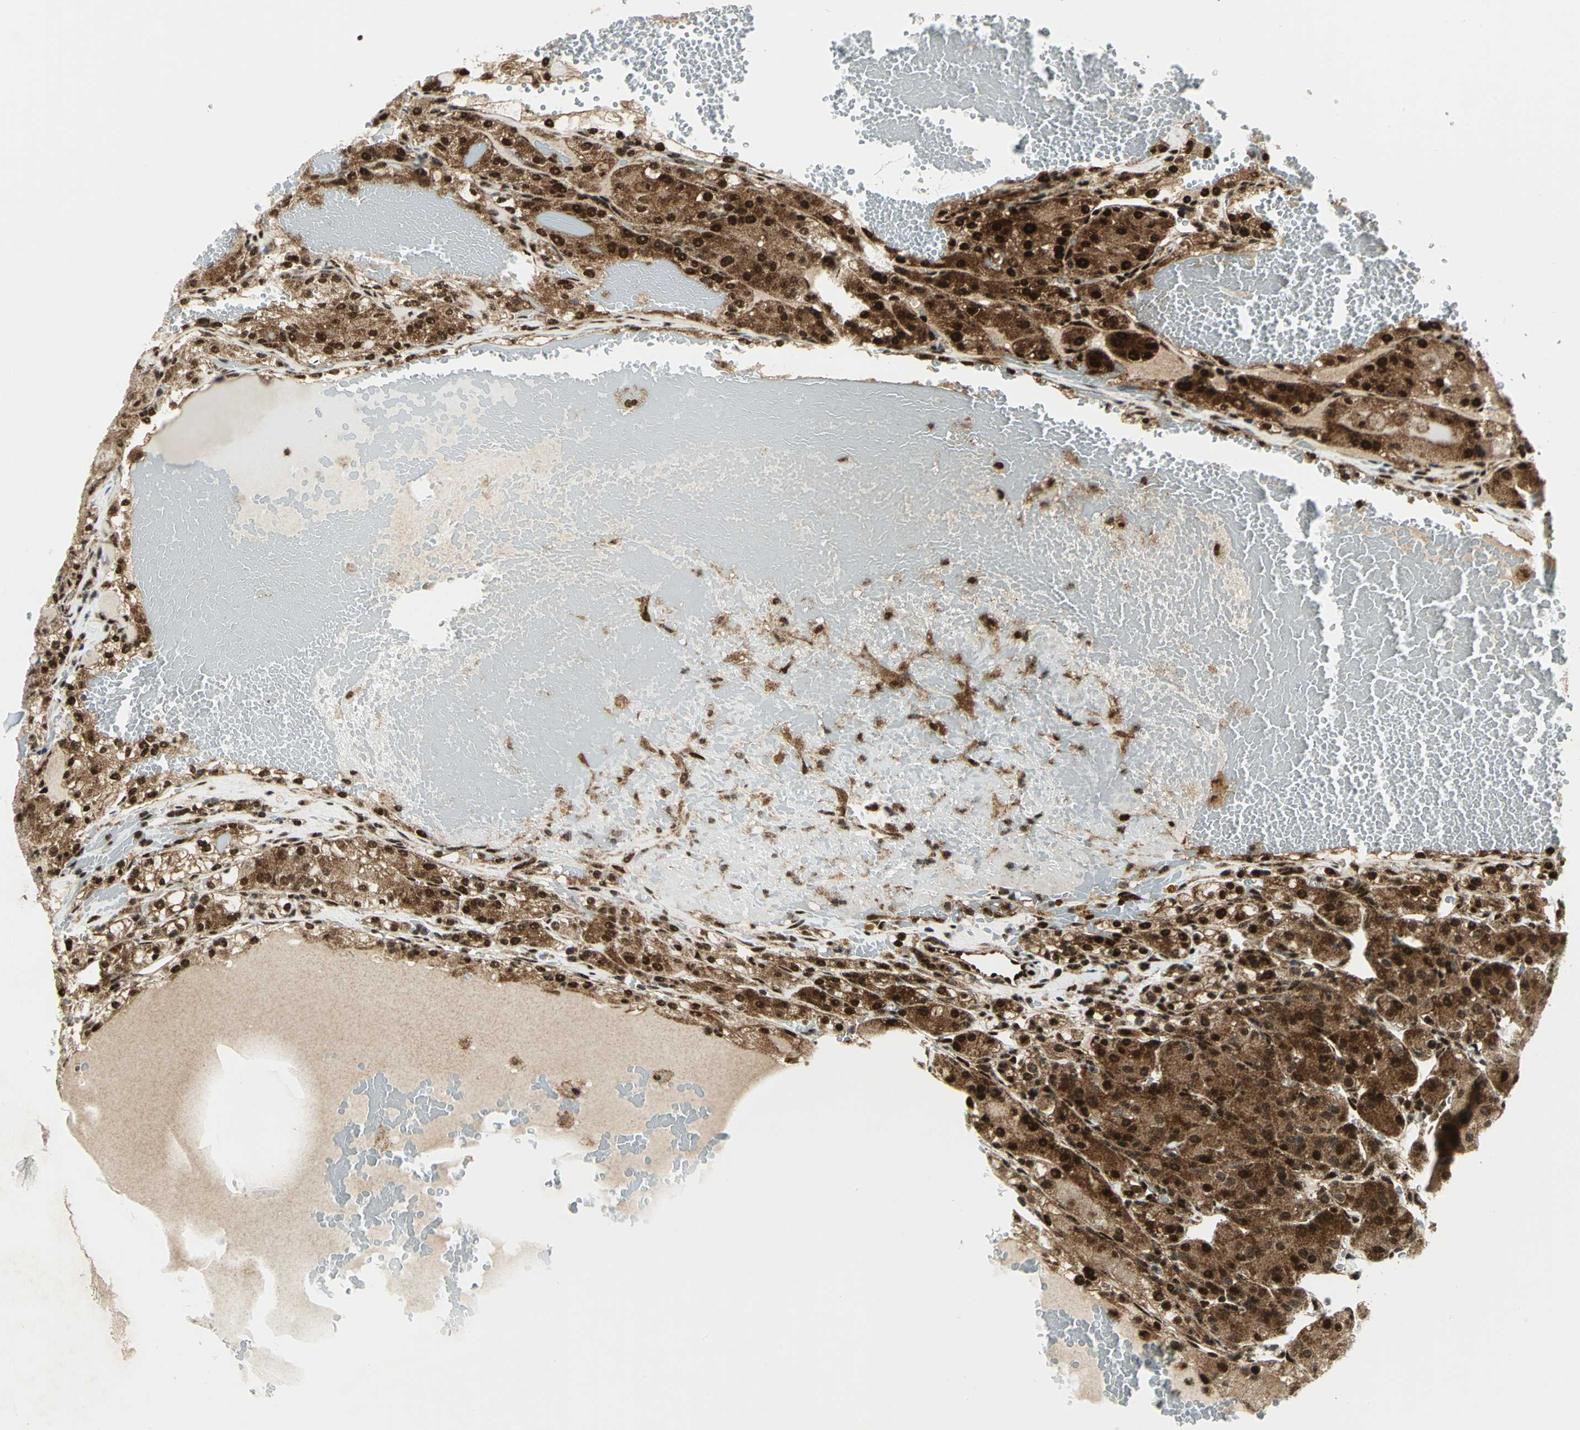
{"staining": {"intensity": "strong", "quantity": ">75%", "location": "cytoplasmic/membranous,nuclear"}, "tissue": "renal cancer", "cell_type": "Tumor cells", "image_type": "cancer", "snomed": [{"axis": "morphology", "description": "Normal tissue, NOS"}, {"axis": "morphology", "description": "Adenocarcinoma, NOS"}, {"axis": "topography", "description": "Kidney"}], "caption": "Immunohistochemical staining of renal cancer (adenocarcinoma) demonstrates high levels of strong cytoplasmic/membranous and nuclear protein staining in approximately >75% of tumor cells. (DAB = brown stain, brightfield microscopy at high magnification).", "gene": "COPS5", "patient": {"sex": "male", "age": 61}}